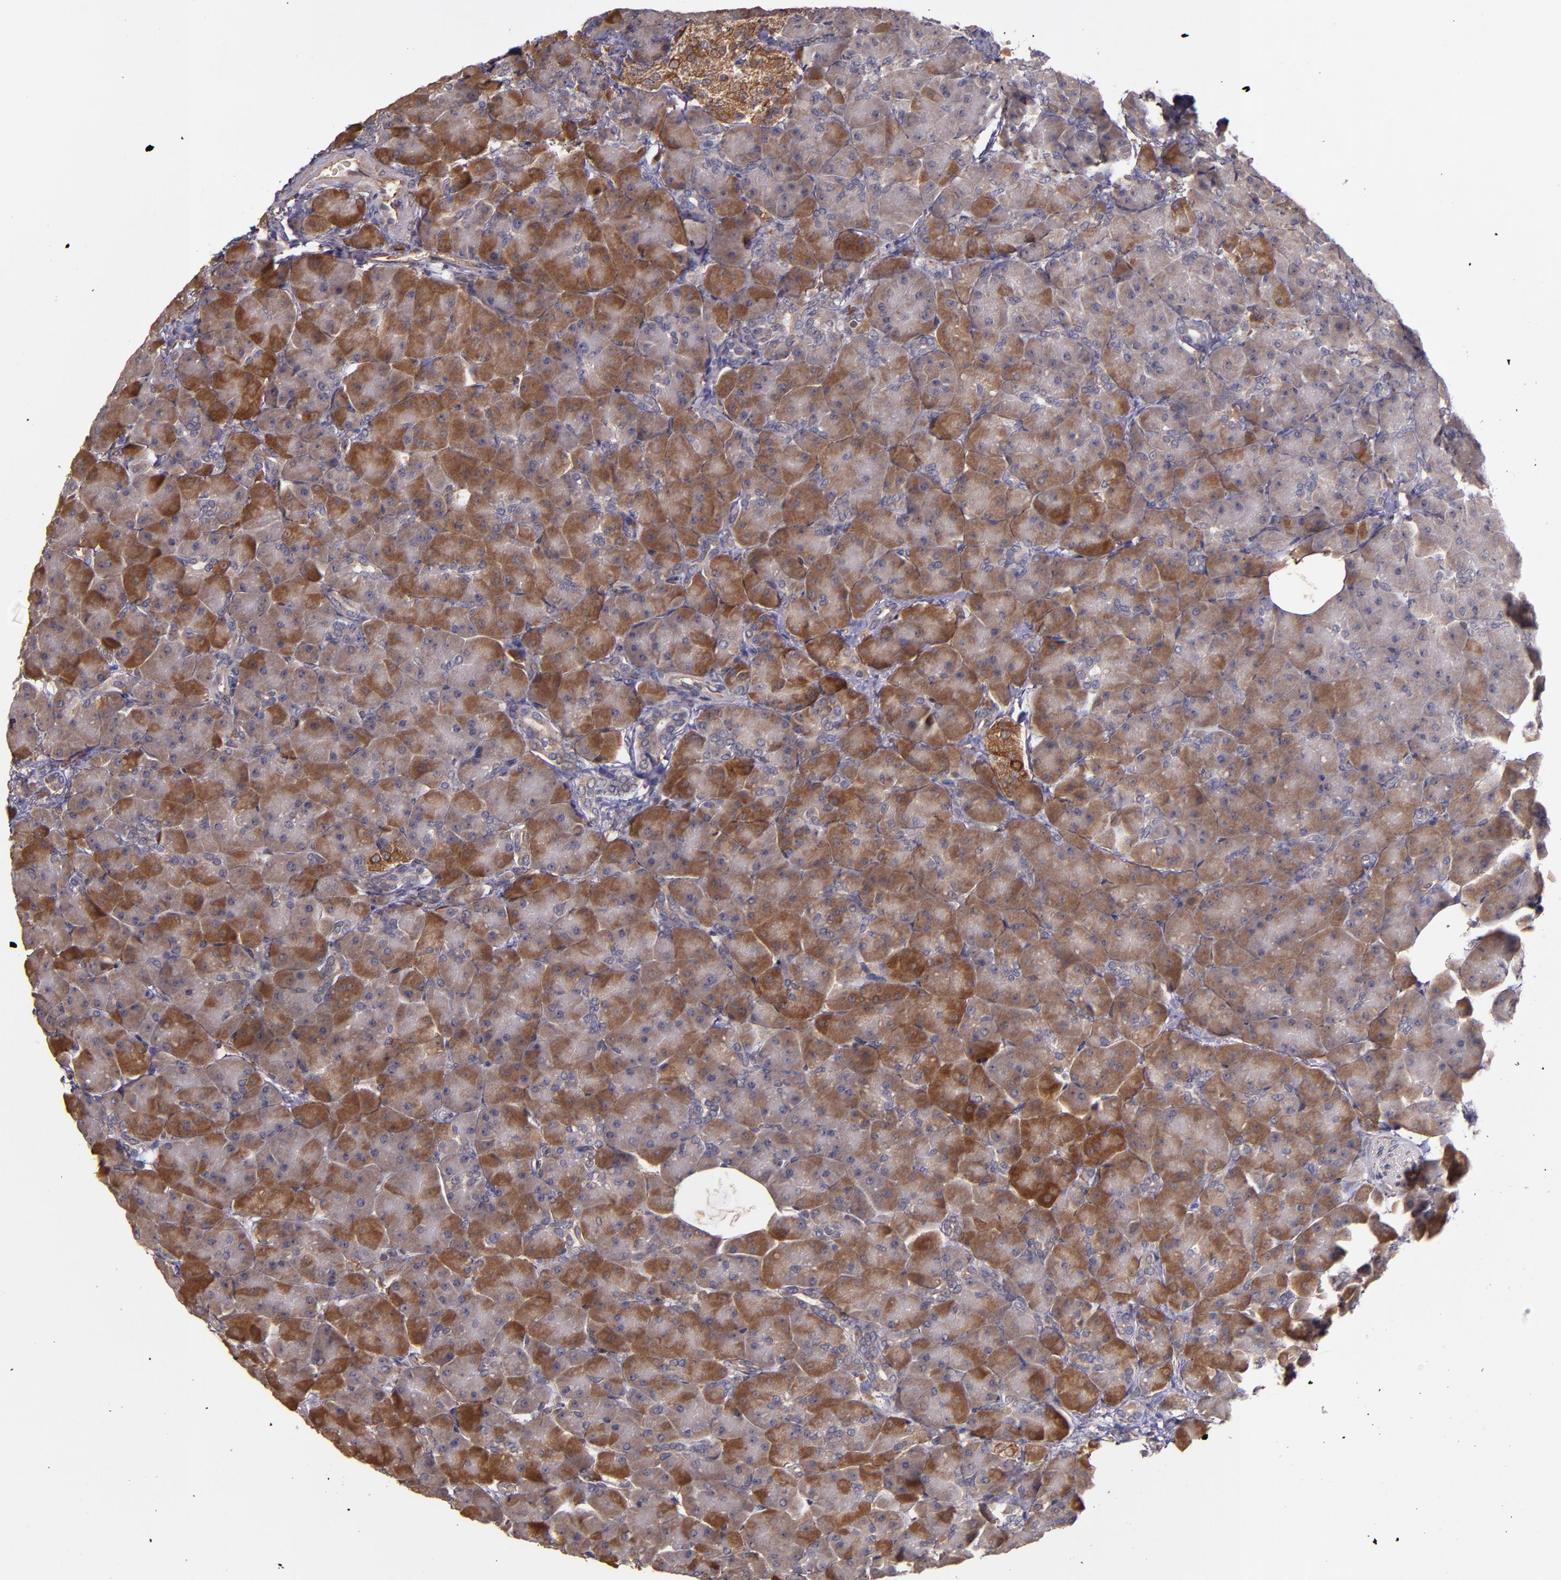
{"staining": {"intensity": "moderate", "quantity": "25%-75%", "location": "cytoplasmic/membranous"}, "tissue": "pancreas", "cell_type": "Exocrine glandular cells", "image_type": "normal", "snomed": [{"axis": "morphology", "description": "Normal tissue, NOS"}, {"axis": "topography", "description": "Pancreas"}], "caption": "Pancreas stained with IHC demonstrates moderate cytoplasmic/membranous positivity in about 25%-75% of exocrine glandular cells.", "gene": "PRAF2", "patient": {"sex": "male", "age": 66}}